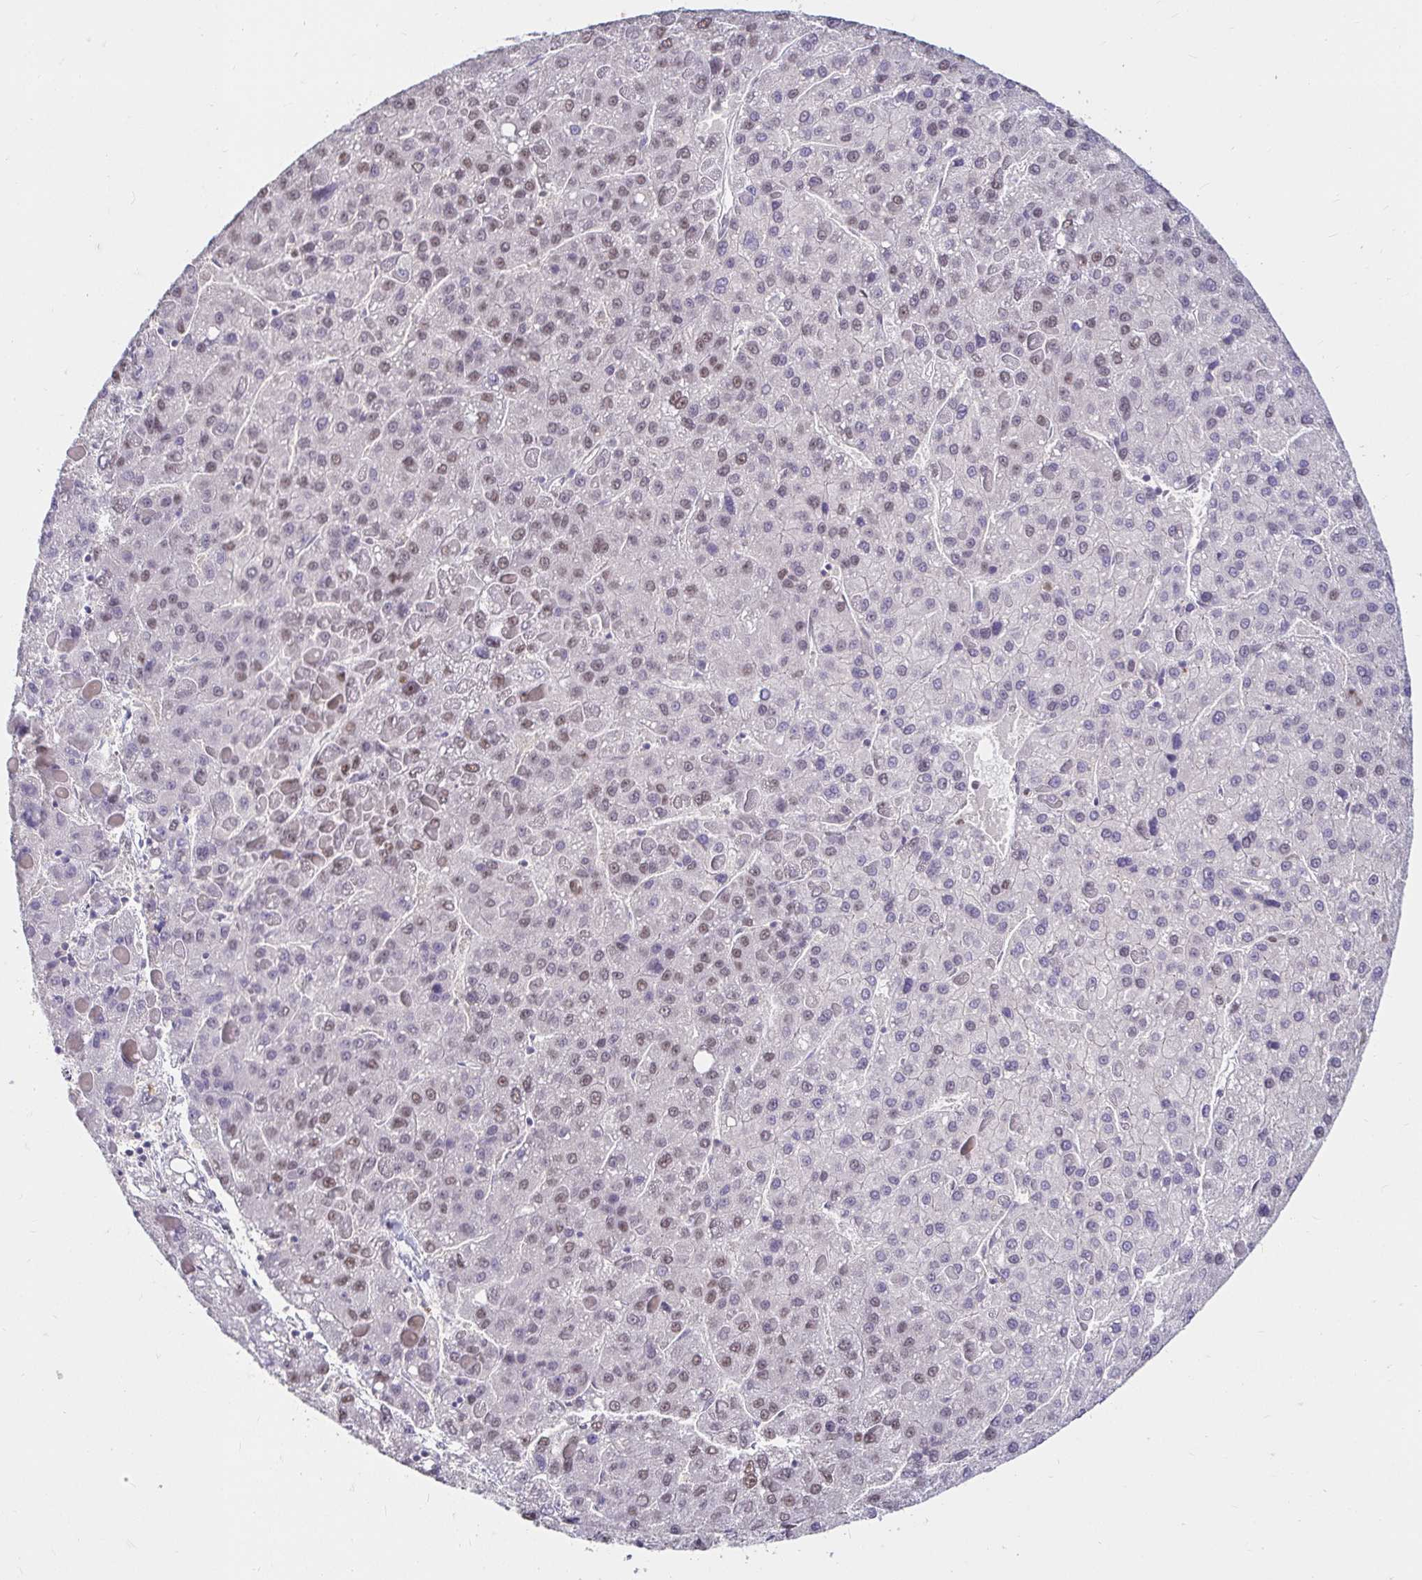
{"staining": {"intensity": "weak", "quantity": "25%-75%", "location": "nuclear"}, "tissue": "liver cancer", "cell_type": "Tumor cells", "image_type": "cancer", "snomed": [{"axis": "morphology", "description": "Carcinoma, Hepatocellular, NOS"}, {"axis": "topography", "description": "Liver"}], "caption": "Tumor cells reveal low levels of weak nuclear expression in approximately 25%-75% of cells in human hepatocellular carcinoma (liver).", "gene": "RIMS4", "patient": {"sex": "female", "age": 82}}